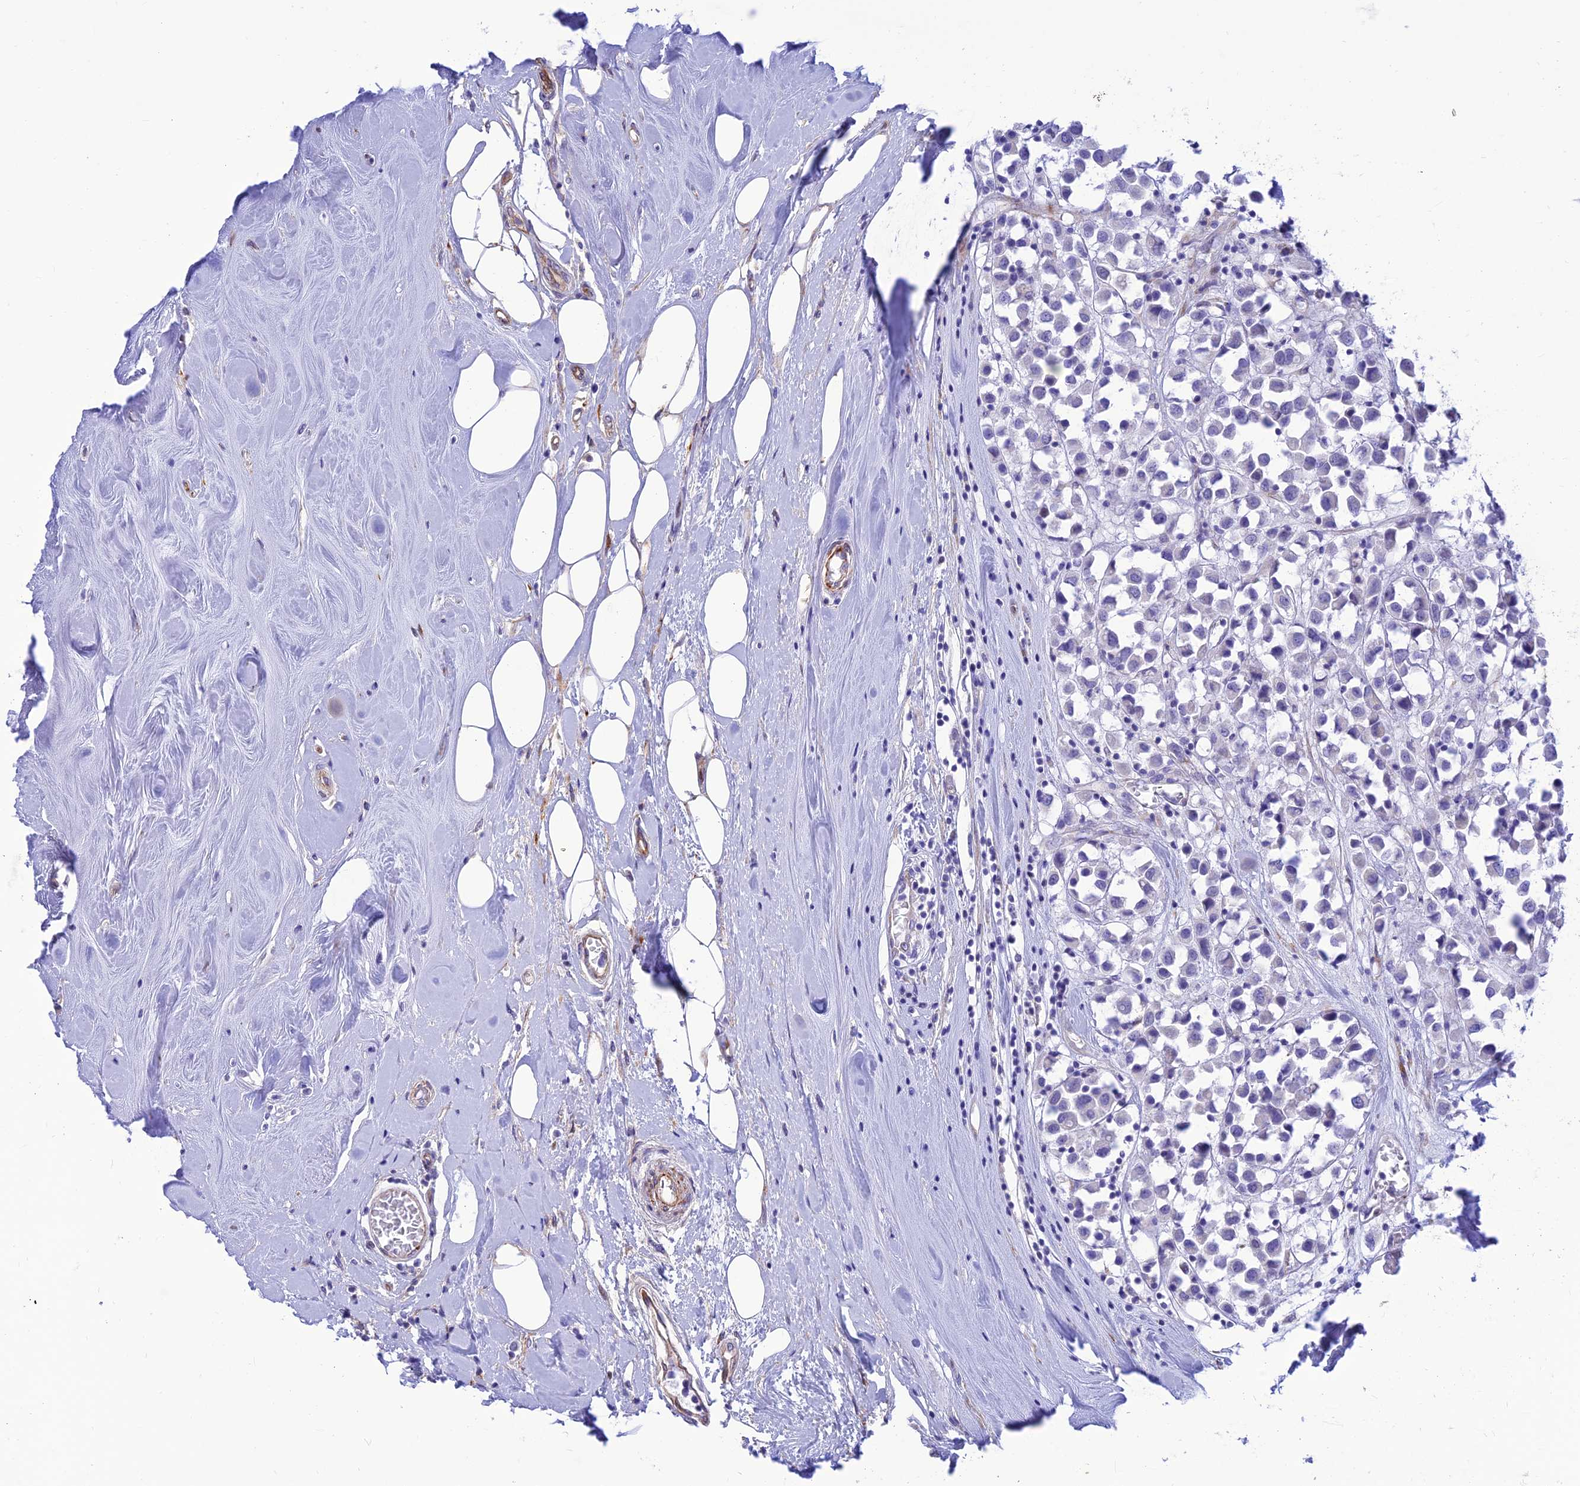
{"staining": {"intensity": "negative", "quantity": "none", "location": "none"}, "tissue": "breast cancer", "cell_type": "Tumor cells", "image_type": "cancer", "snomed": [{"axis": "morphology", "description": "Duct carcinoma"}, {"axis": "topography", "description": "Breast"}], "caption": "An IHC micrograph of breast invasive ductal carcinoma is shown. There is no staining in tumor cells of breast invasive ductal carcinoma.", "gene": "FAM186B", "patient": {"sex": "female", "age": 61}}